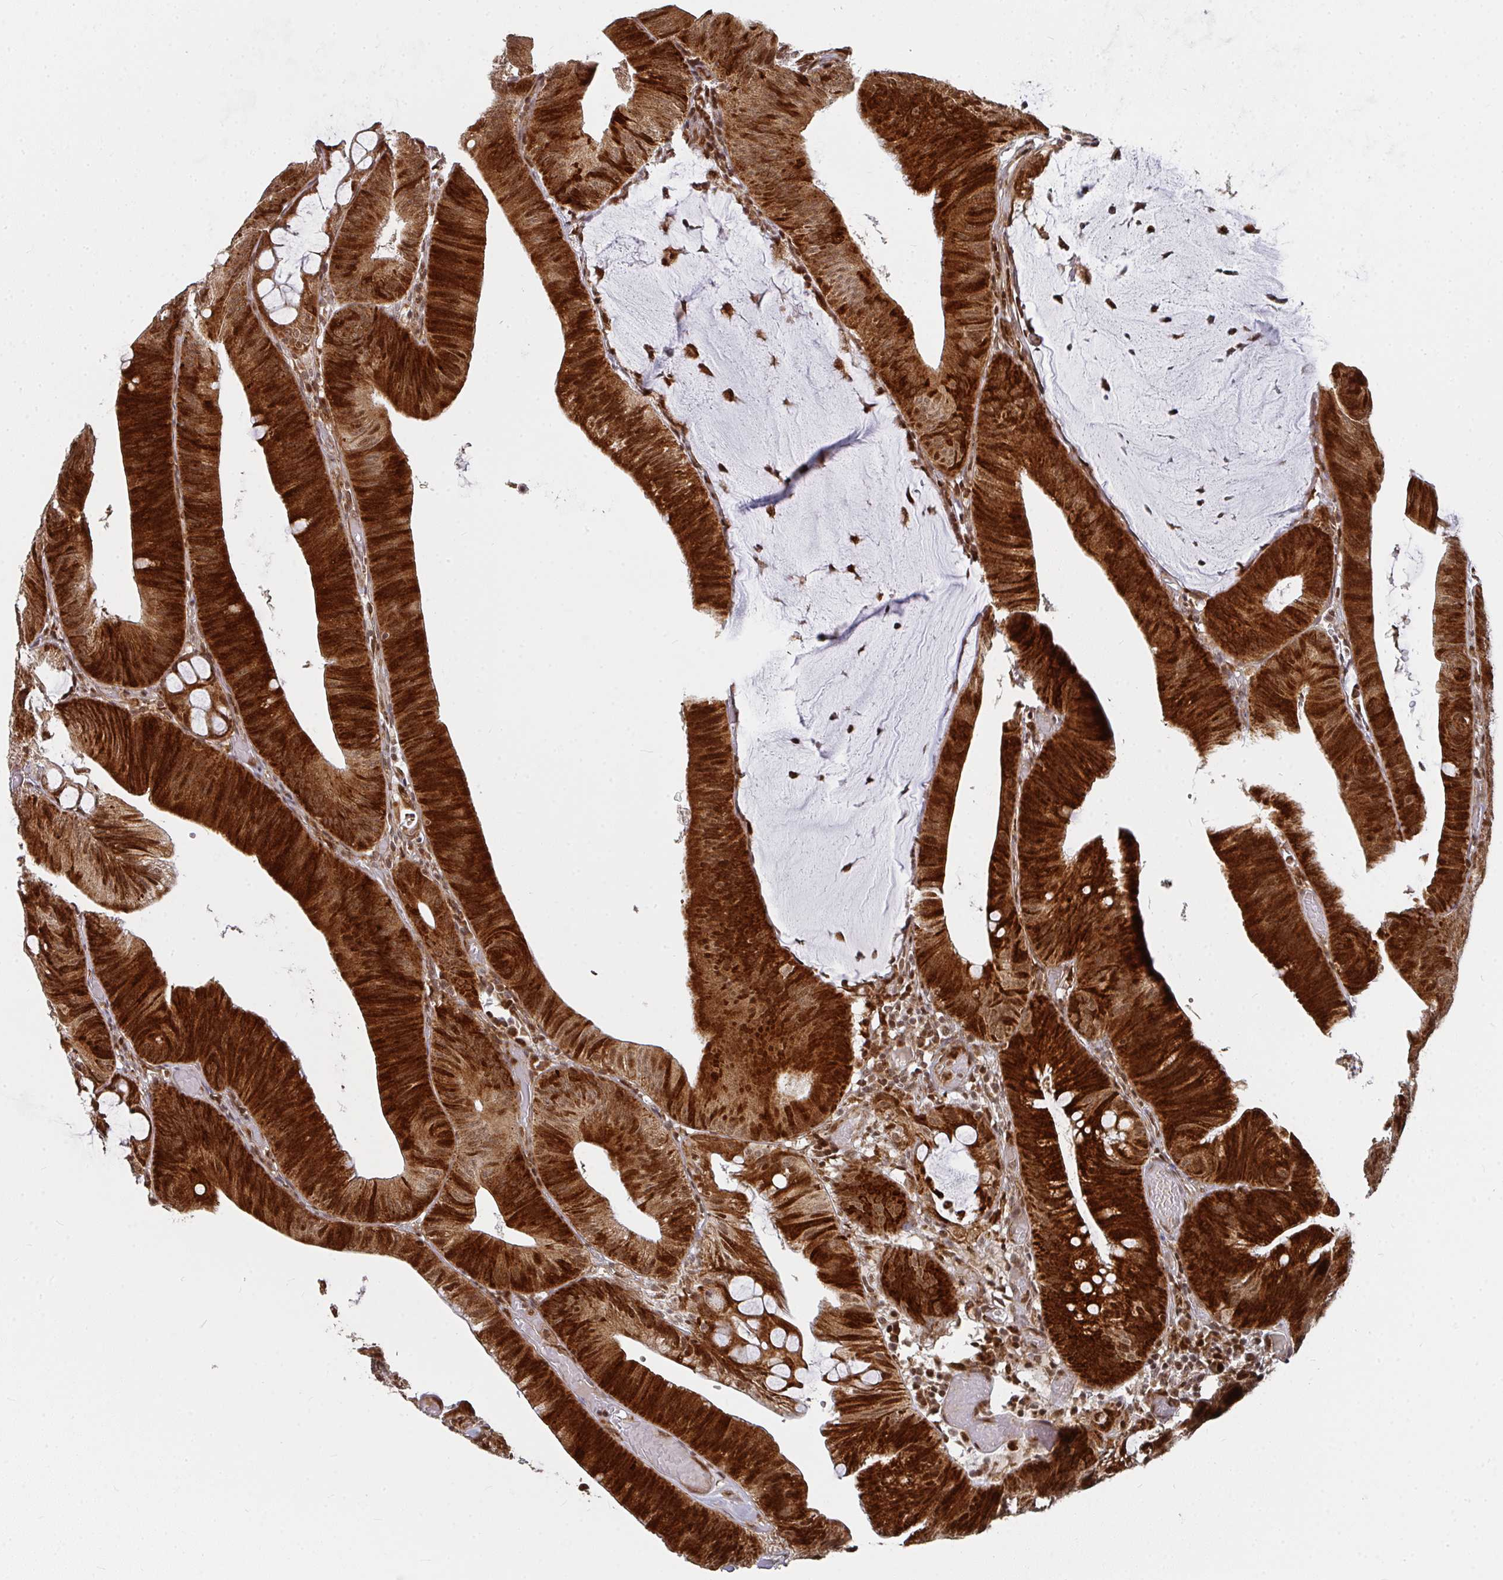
{"staining": {"intensity": "strong", "quantity": ">75%", "location": "cytoplasmic/membranous,nuclear"}, "tissue": "colorectal cancer", "cell_type": "Tumor cells", "image_type": "cancer", "snomed": [{"axis": "morphology", "description": "Adenocarcinoma, NOS"}, {"axis": "topography", "description": "Colon"}], "caption": "Protein analysis of colorectal adenocarcinoma tissue shows strong cytoplasmic/membranous and nuclear staining in about >75% of tumor cells. The staining was performed using DAB (3,3'-diaminobenzidine) to visualize the protein expression in brown, while the nuclei were stained in blue with hematoxylin (Magnification: 20x).", "gene": "RBBP5", "patient": {"sex": "male", "age": 84}}